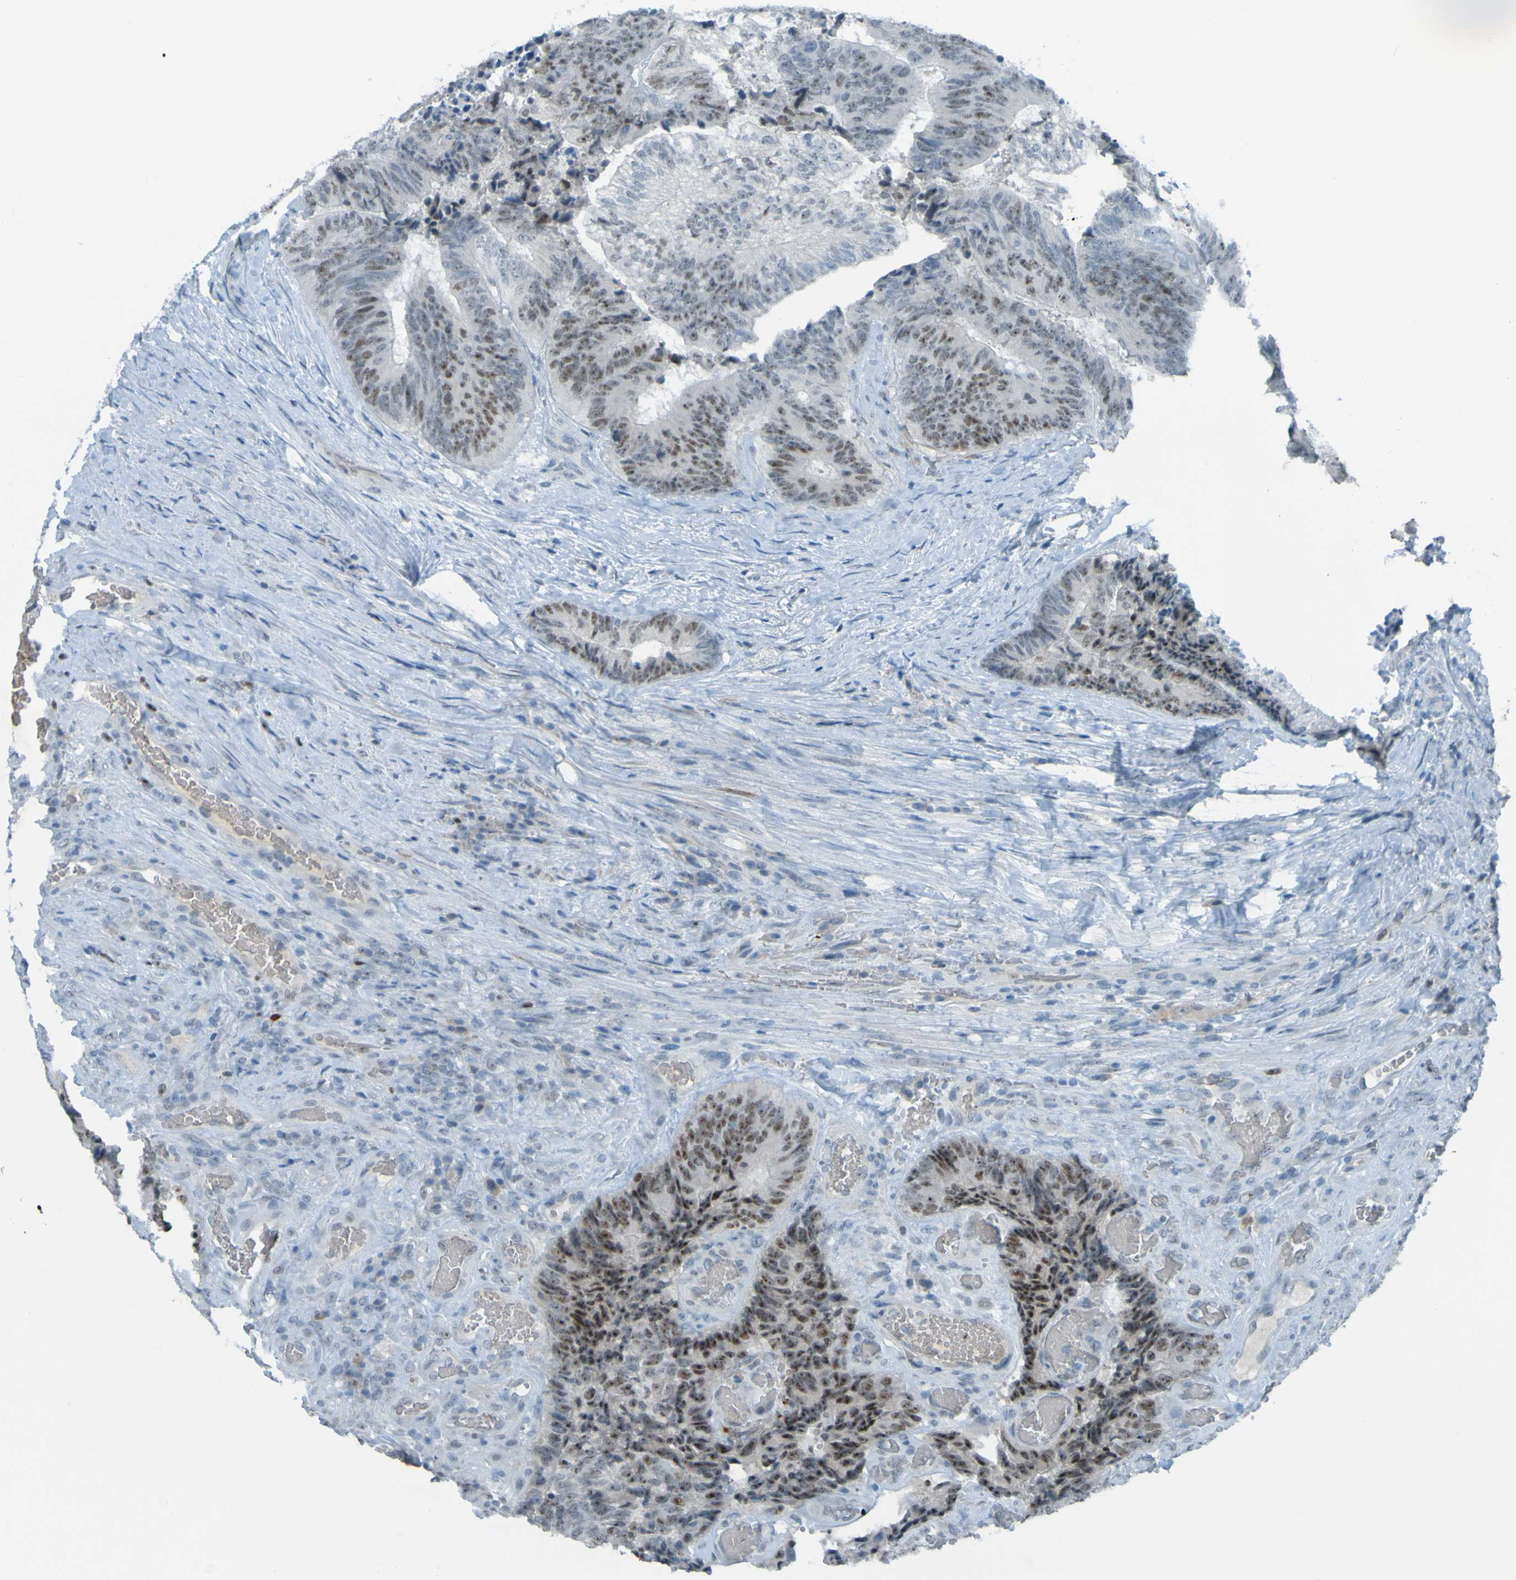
{"staining": {"intensity": "moderate", "quantity": ">75%", "location": "nuclear"}, "tissue": "colorectal cancer", "cell_type": "Tumor cells", "image_type": "cancer", "snomed": [{"axis": "morphology", "description": "Adenocarcinoma, NOS"}, {"axis": "topography", "description": "Rectum"}], "caption": "Immunohistochemistry (IHC) of human adenocarcinoma (colorectal) displays medium levels of moderate nuclear staining in approximately >75% of tumor cells.", "gene": "USP36", "patient": {"sex": "male", "age": 72}}